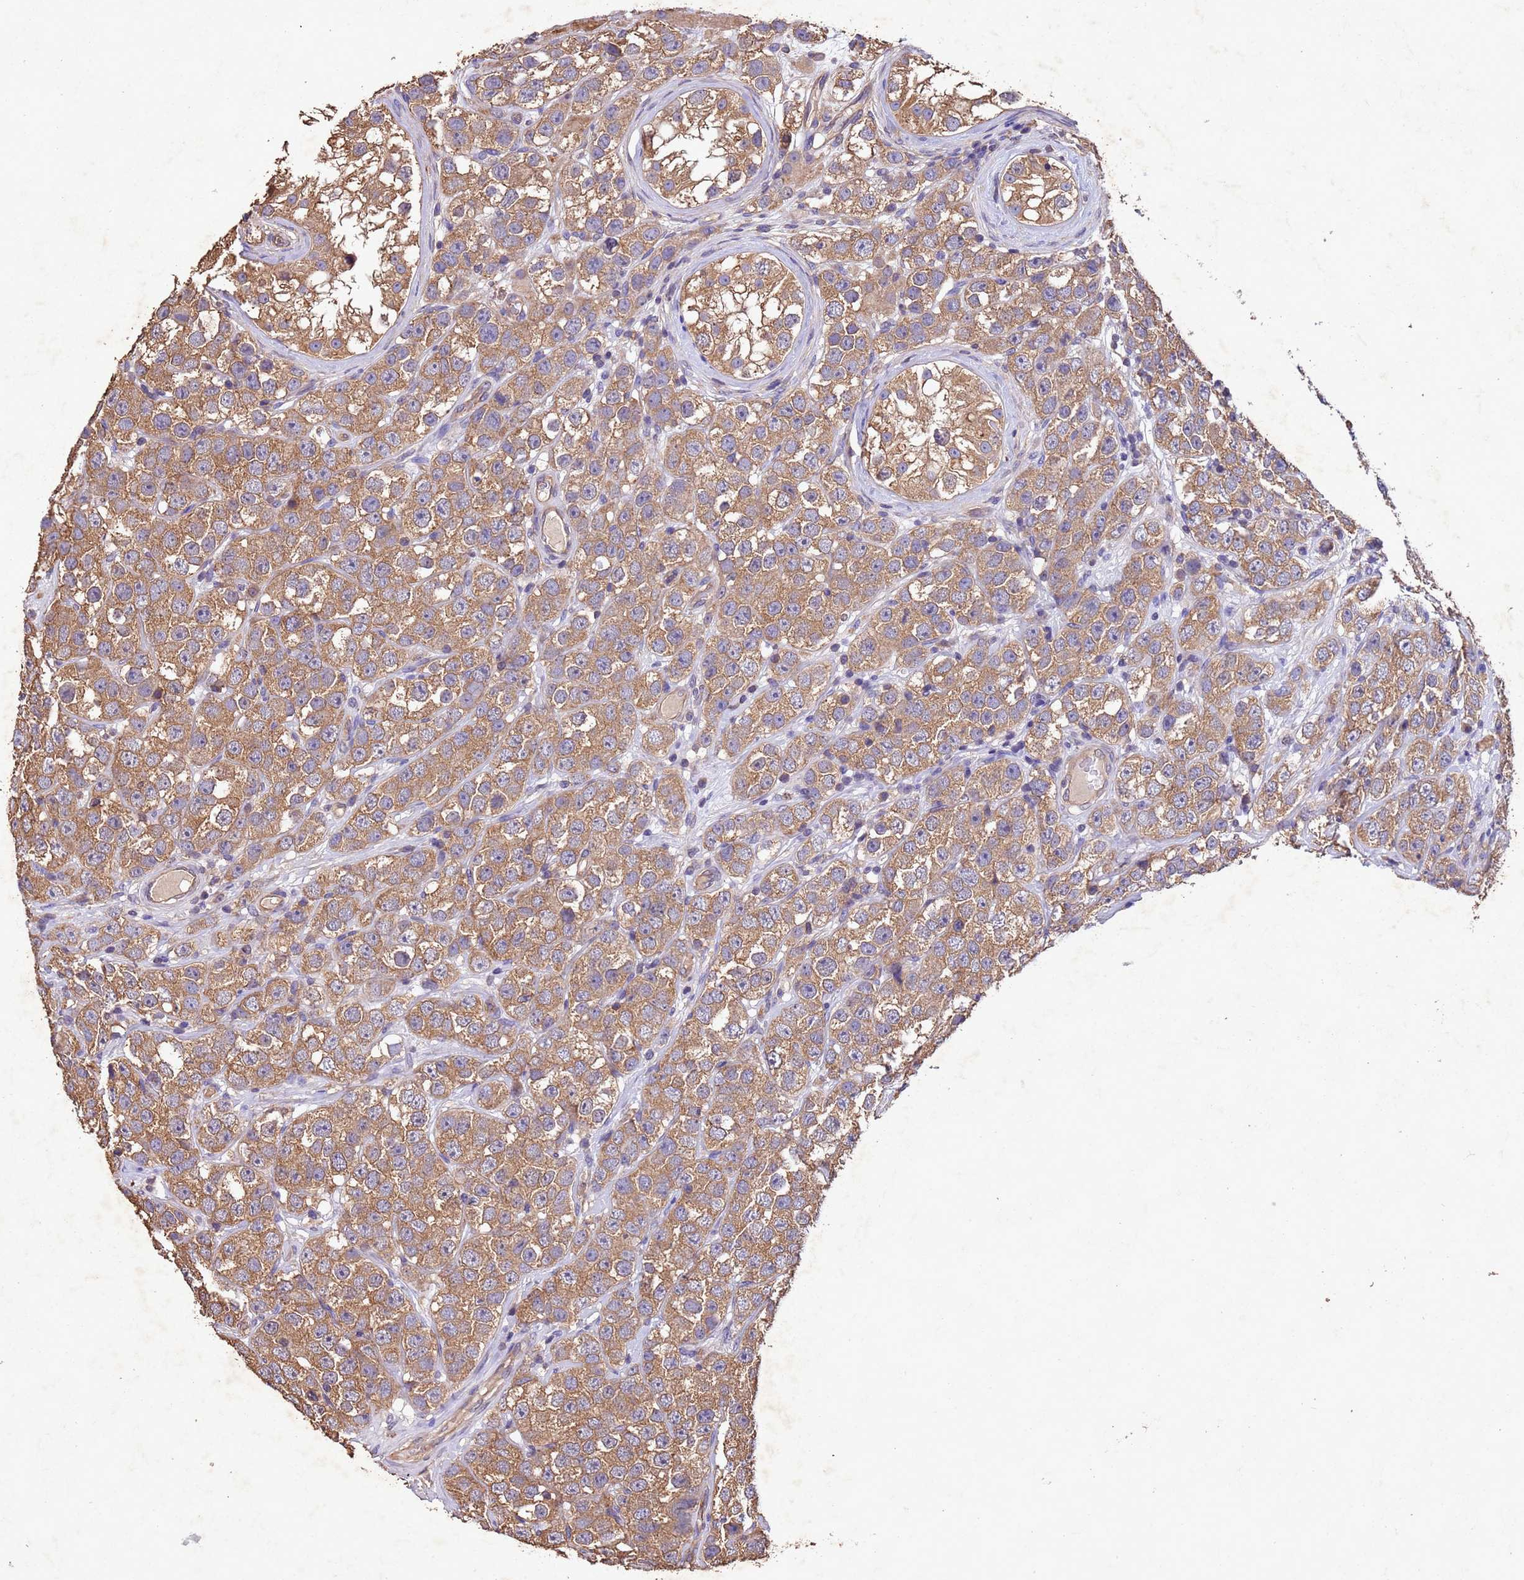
{"staining": {"intensity": "moderate", "quantity": ">75%", "location": "cytoplasmic/membranous"}, "tissue": "testis cancer", "cell_type": "Tumor cells", "image_type": "cancer", "snomed": [{"axis": "morphology", "description": "Seminoma, NOS"}, {"axis": "topography", "description": "Testis"}], "caption": "Immunohistochemistry of testis cancer (seminoma) shows medium levels of moderate cytoplasmic/membranous expression in about >75% of tumor cells.", "gene": "MTX3", "patient": {"sex": "male", "age": 28}}